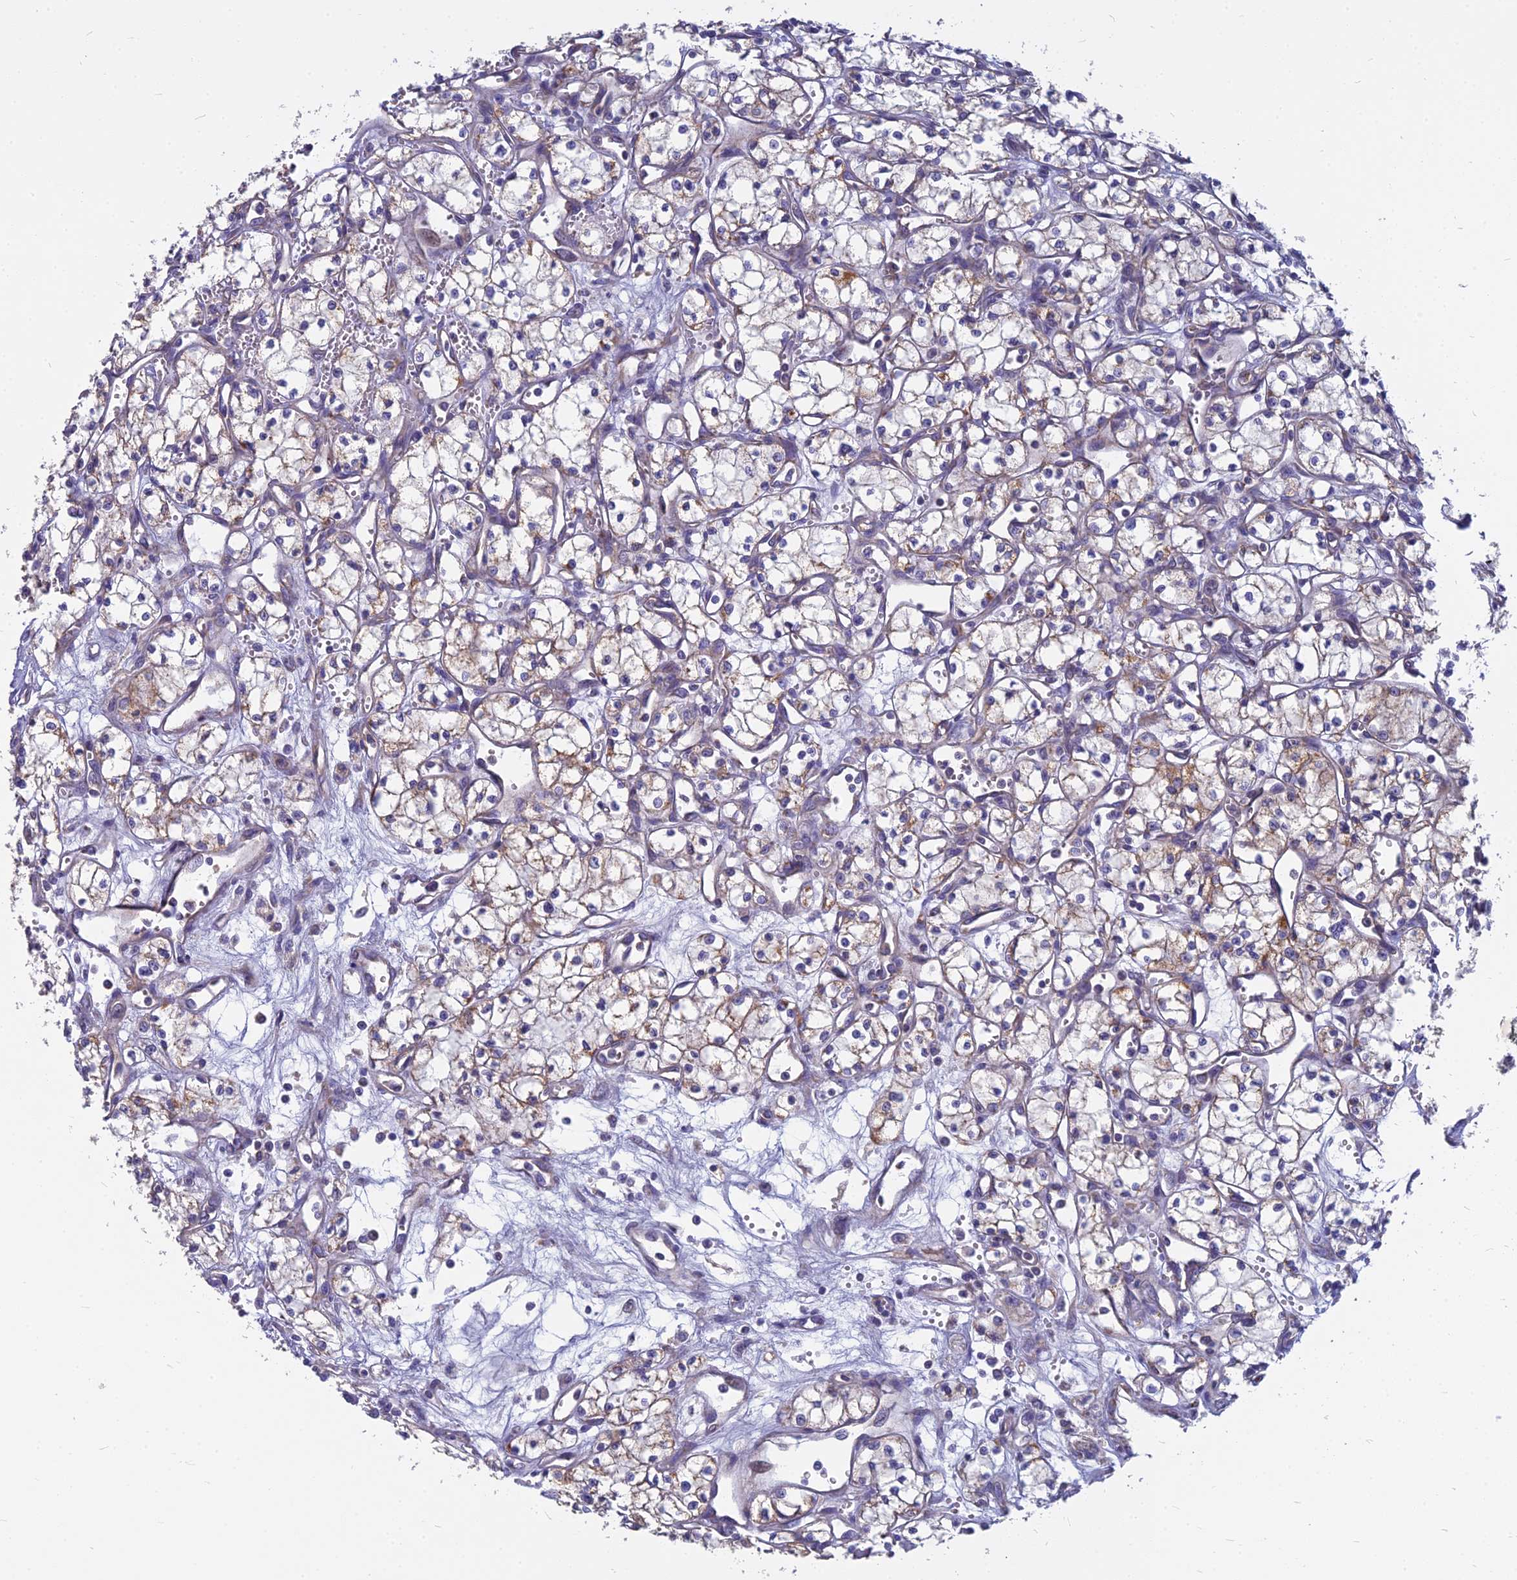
{"staining": {"intensity": "weak", "quantity": "25%-75%", "location": "cytoplasmic/membranous"}, "tissue": "renal cancer", "cell_type": "Tumor cells", "image_type": "cancer", "snomed": [{"axis": "morphology", "description": "Adenocarcinoma, NOS"}, {"axis": "topography", "description": "Kidney"}], "caption": "Adenocarcinoma (renal) stained with DAB (3,3'-diaminobenzidine) IHC reveals low levels of weak cytoplasmic/membranous expression in about 25%-75% of tumor cells.", "gene": "COX20", "patient": {"sex": "male", "age": 59}}